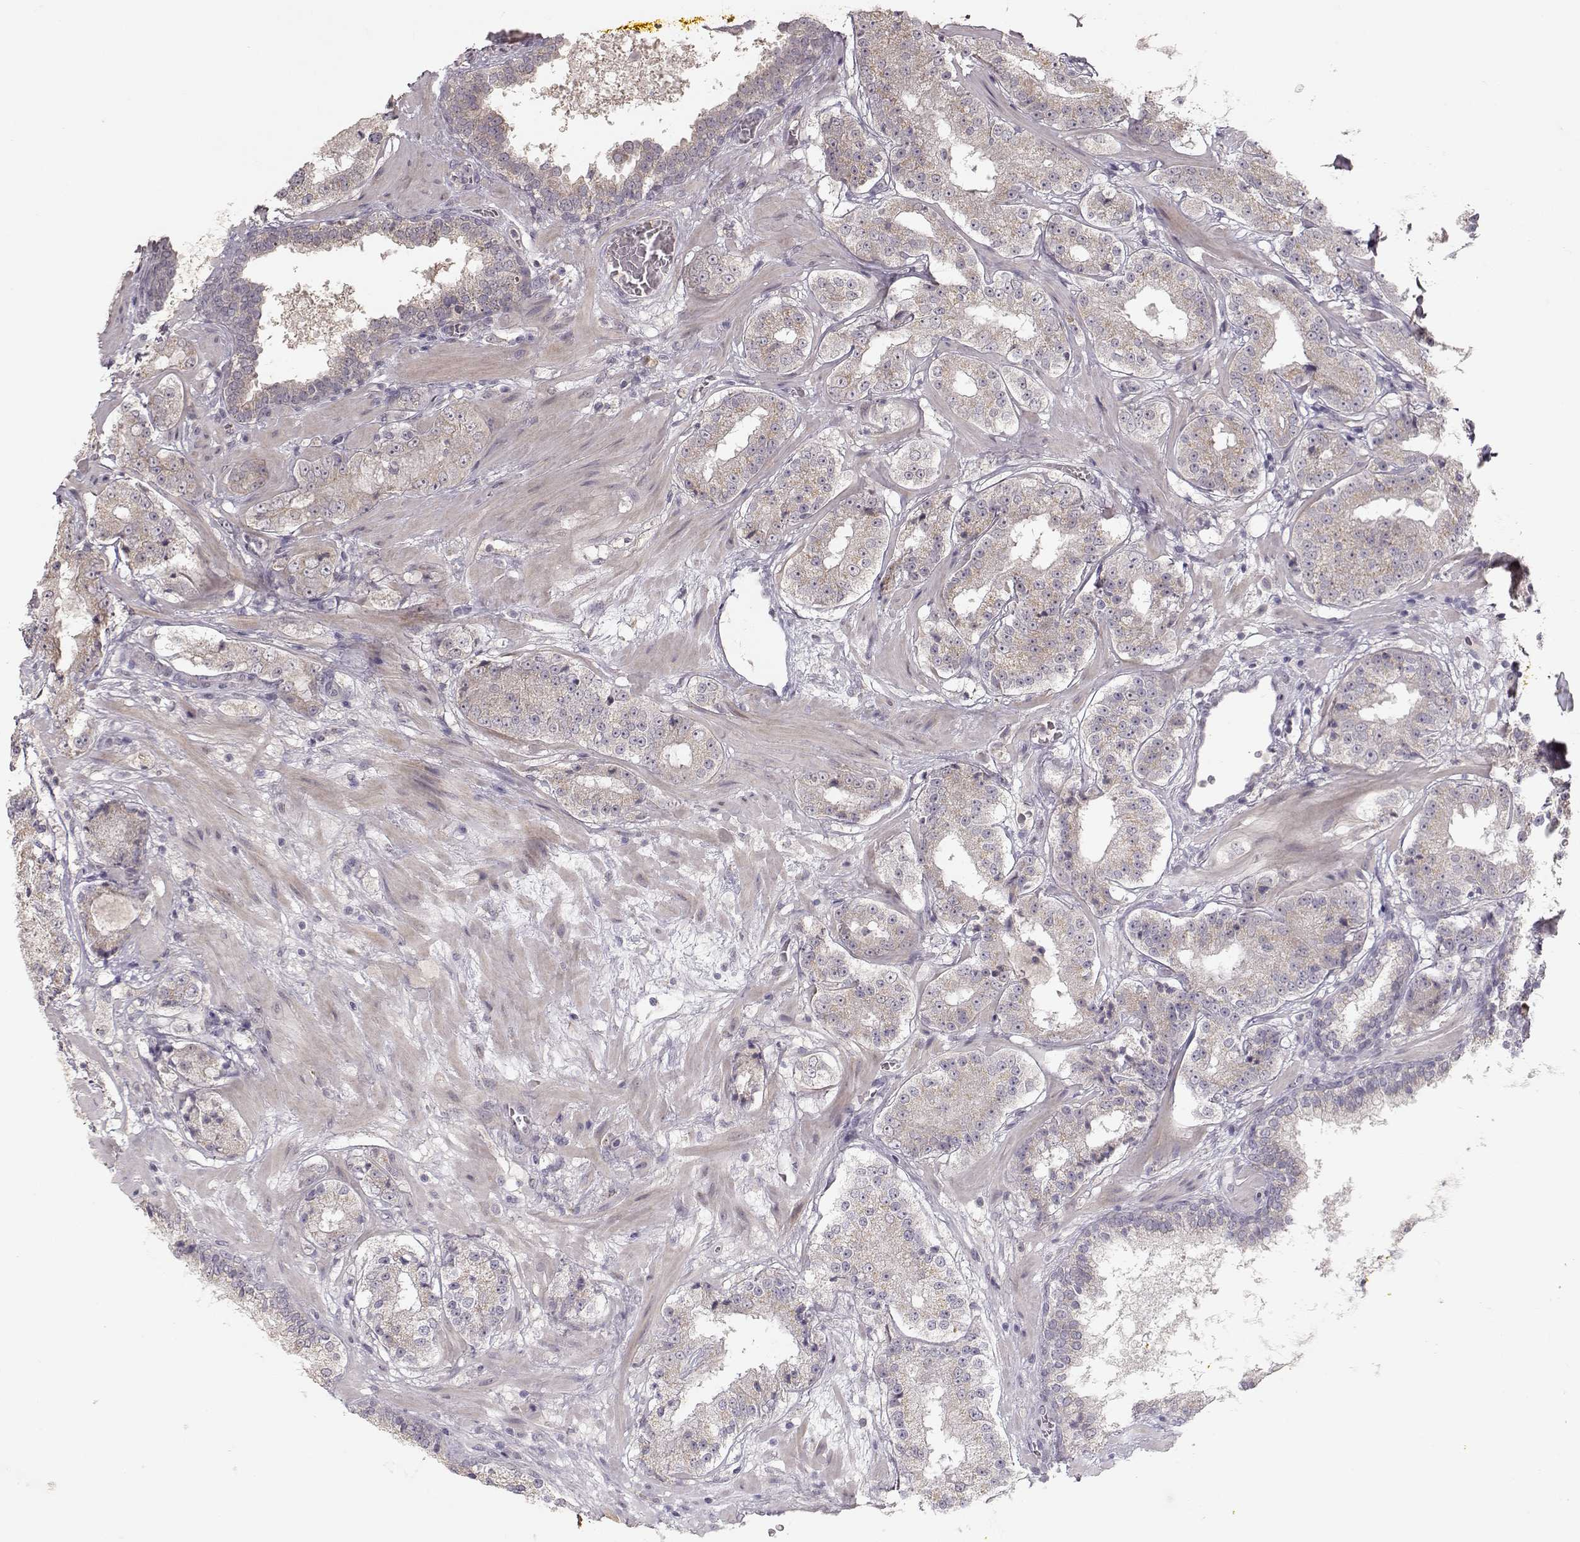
{"staining": {"intensity": "negative", "quantity": ">75%", "location": "cytoplasmic/membranous"}, "tissue": "prostate cancer", "cell_type": "Tumor cells", "image_type": "cancer", "snomed": [{"axis": "morphology", "description": "Adenocarcinoma, Low grade"}, {"axis": "topography", "description": "Prostate"}], "caption": "Immunohistochemical staining of human prostate cancer (adenocarcinoma (low-grade)) demonstrates no significant expression in tumor cells. (DAB IHC with hematoxylin counter stain).", "gene": "PNMT", "patient": {"sex": "male", "age": 60}}